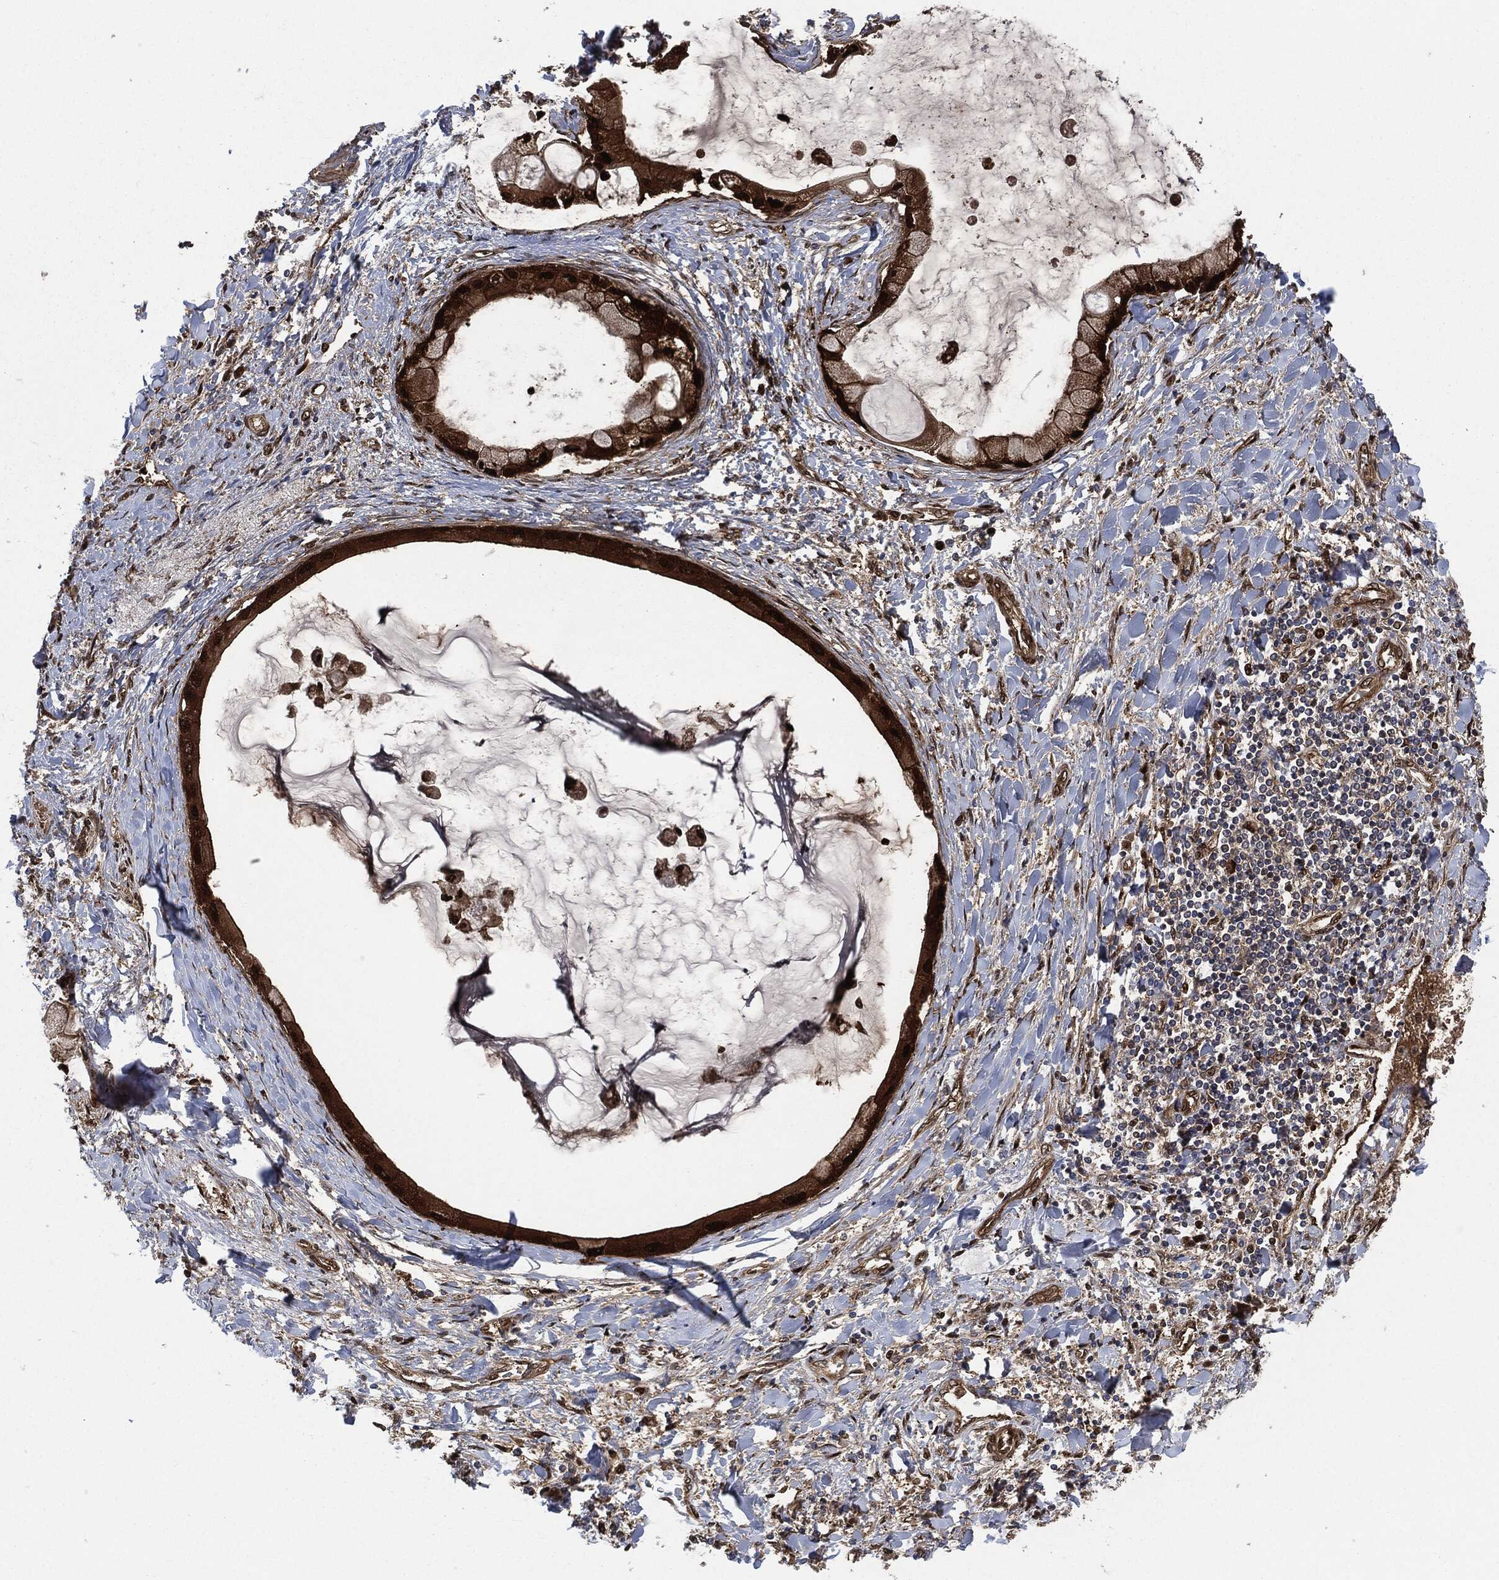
{"staining": {"intensity": "strong", "quantity": ">75%", "location": "cytoplasmic/membranous,nuclear"}, "tissue": "liver cancer", "cell_type": "Tumor cells", "image_type": "cancer", "snomed": [{"axis": "morphology", "description": "Cholangiocarcinoma"}, {"axis": "topography", "description": "Liver"}], "caption": "A micrograph of cholangiocarcinoma (liver) stained for a protein demonstrates strong cytoplasmic/membranous and nuclear brown staining in tumor cells.", "gene": "DCTN1", "patient": {"sex": "male", "age": 50}}